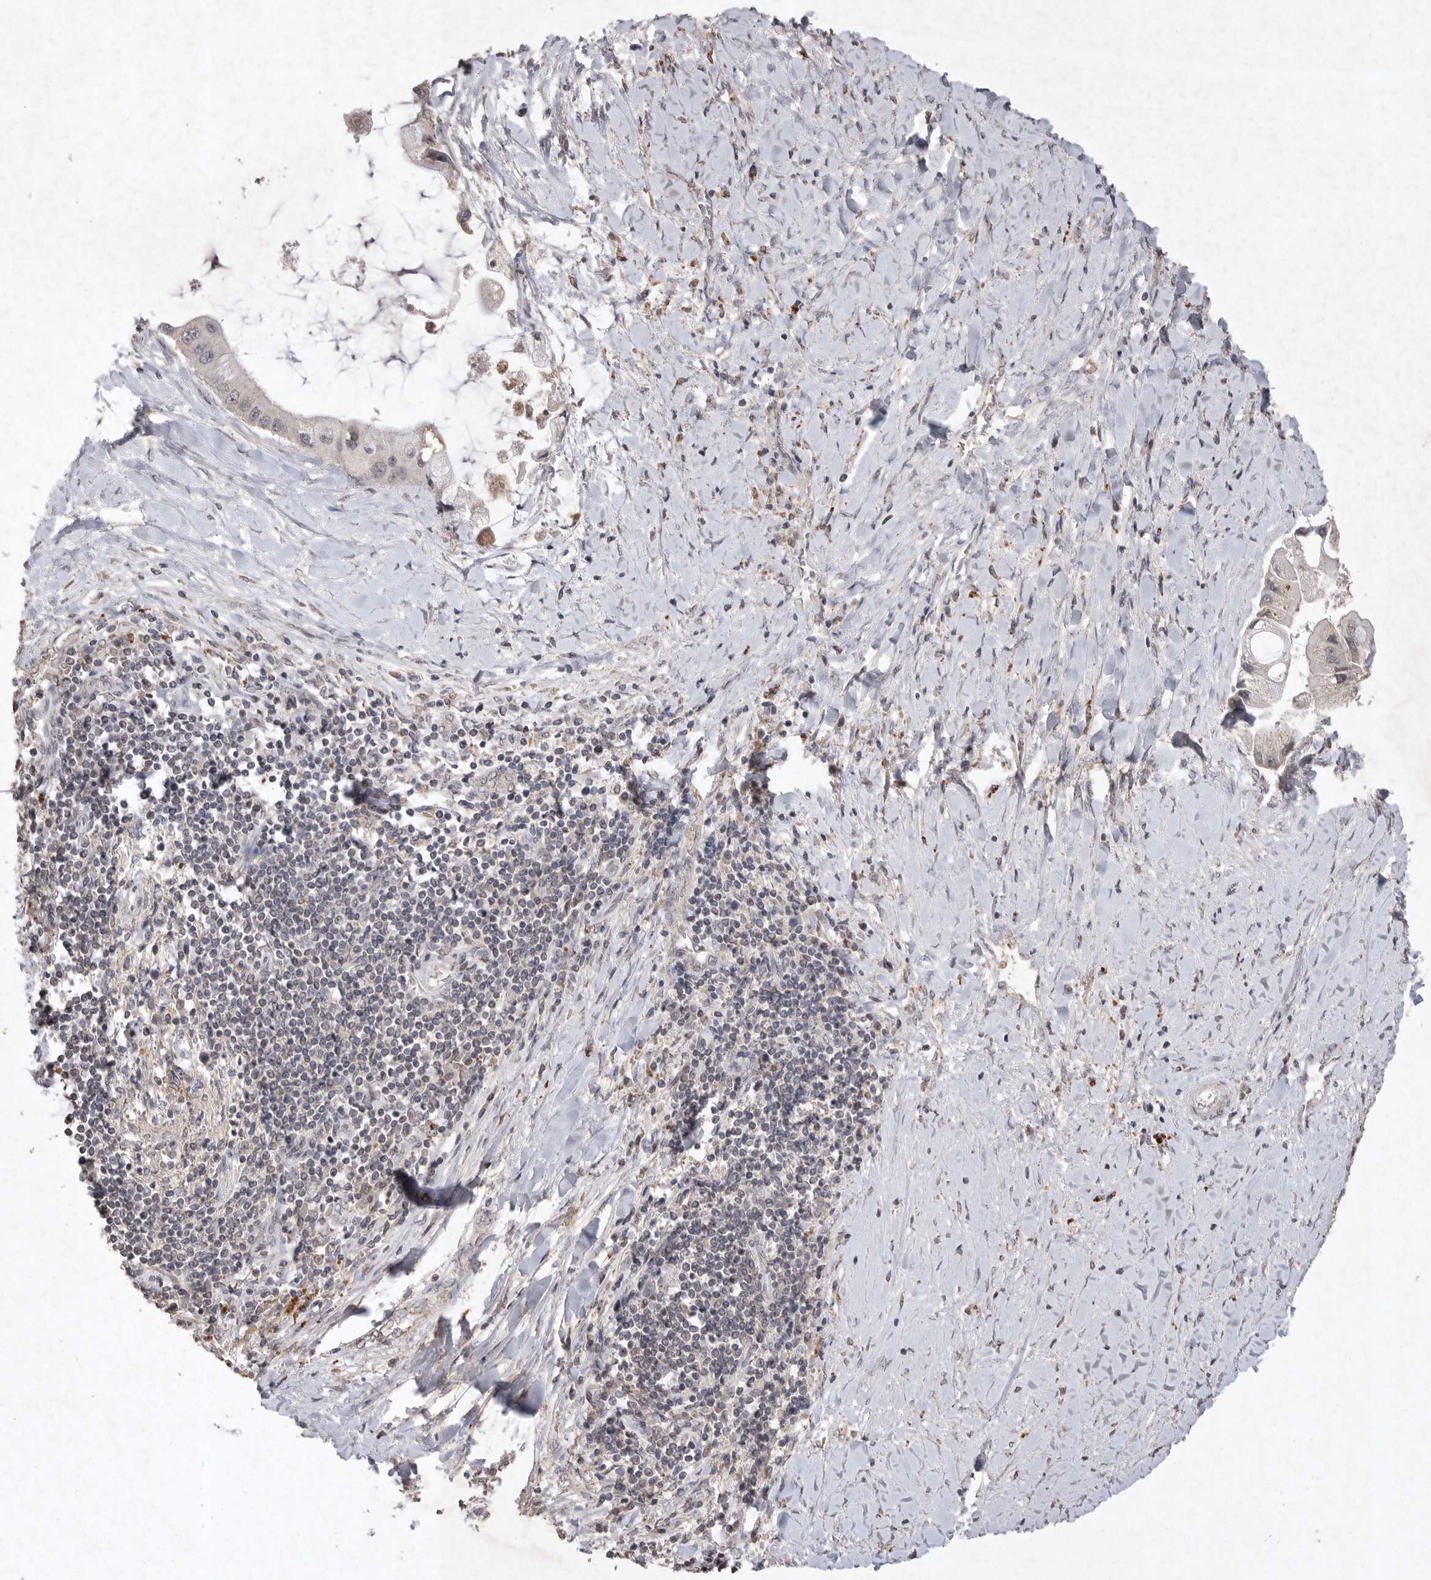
{"staining": {"intensity": "weak", "quantity": "<25%", "location": "cytoplasmic/membranous"}, "tissue": "liver cancer", "cell_type": "Tumor cells", "image_type": "cancer", "snomed": [{"axis": "morphology", "description": "Cholangiocarcinoma"}, {"axis": "topography", "description": "Liver"}], "caption": "Immunohistochemical staining of human liver cancer (cholangiocarcinoma) exhibits no significant staining in tumor cells.", "gene": "APLNR", "patient": {"sex": "male", "age": 50}}